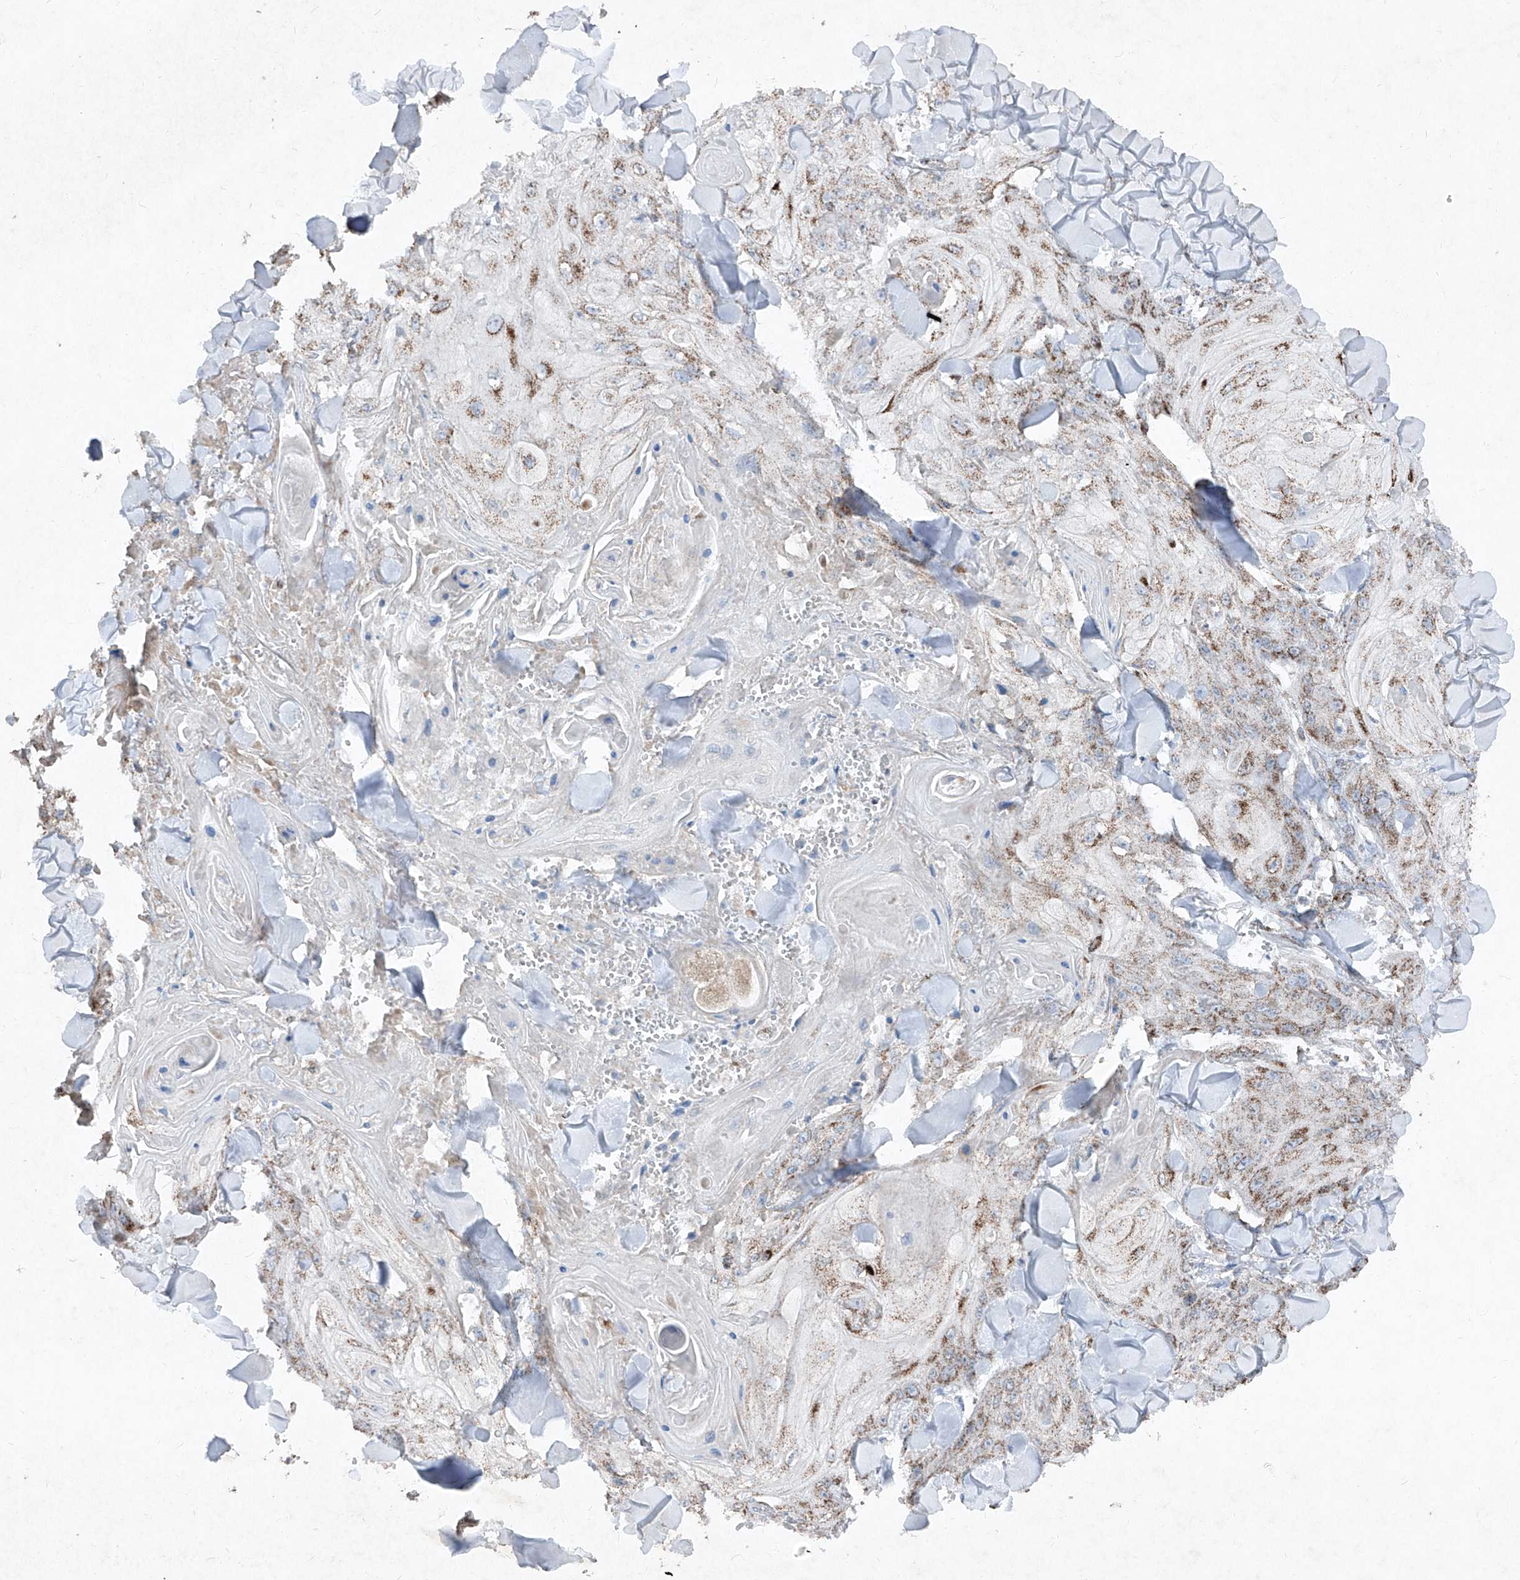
{"staining": {"intensity": "moderate", "quantity": "<25%", "location": "cytoplasmic/membranous"}, "tissue": "skin cancer", "cell_type": "Tumor cells", "image_type": "cancer", "snomed": [{"axis": "morphology", "description": "Squamous cell carcinoma, NOS"}, {"axis": "topography", "description": "Skin"}], "caption": "Protein expression by immunohistochemistry reveals moderate cytoplasmic/membranous staining in about <25% of tumor cells in squamous cell carcinoma (skin).", "gene": "ABCD3", "patient": {"sex": "male", "age": 74}}